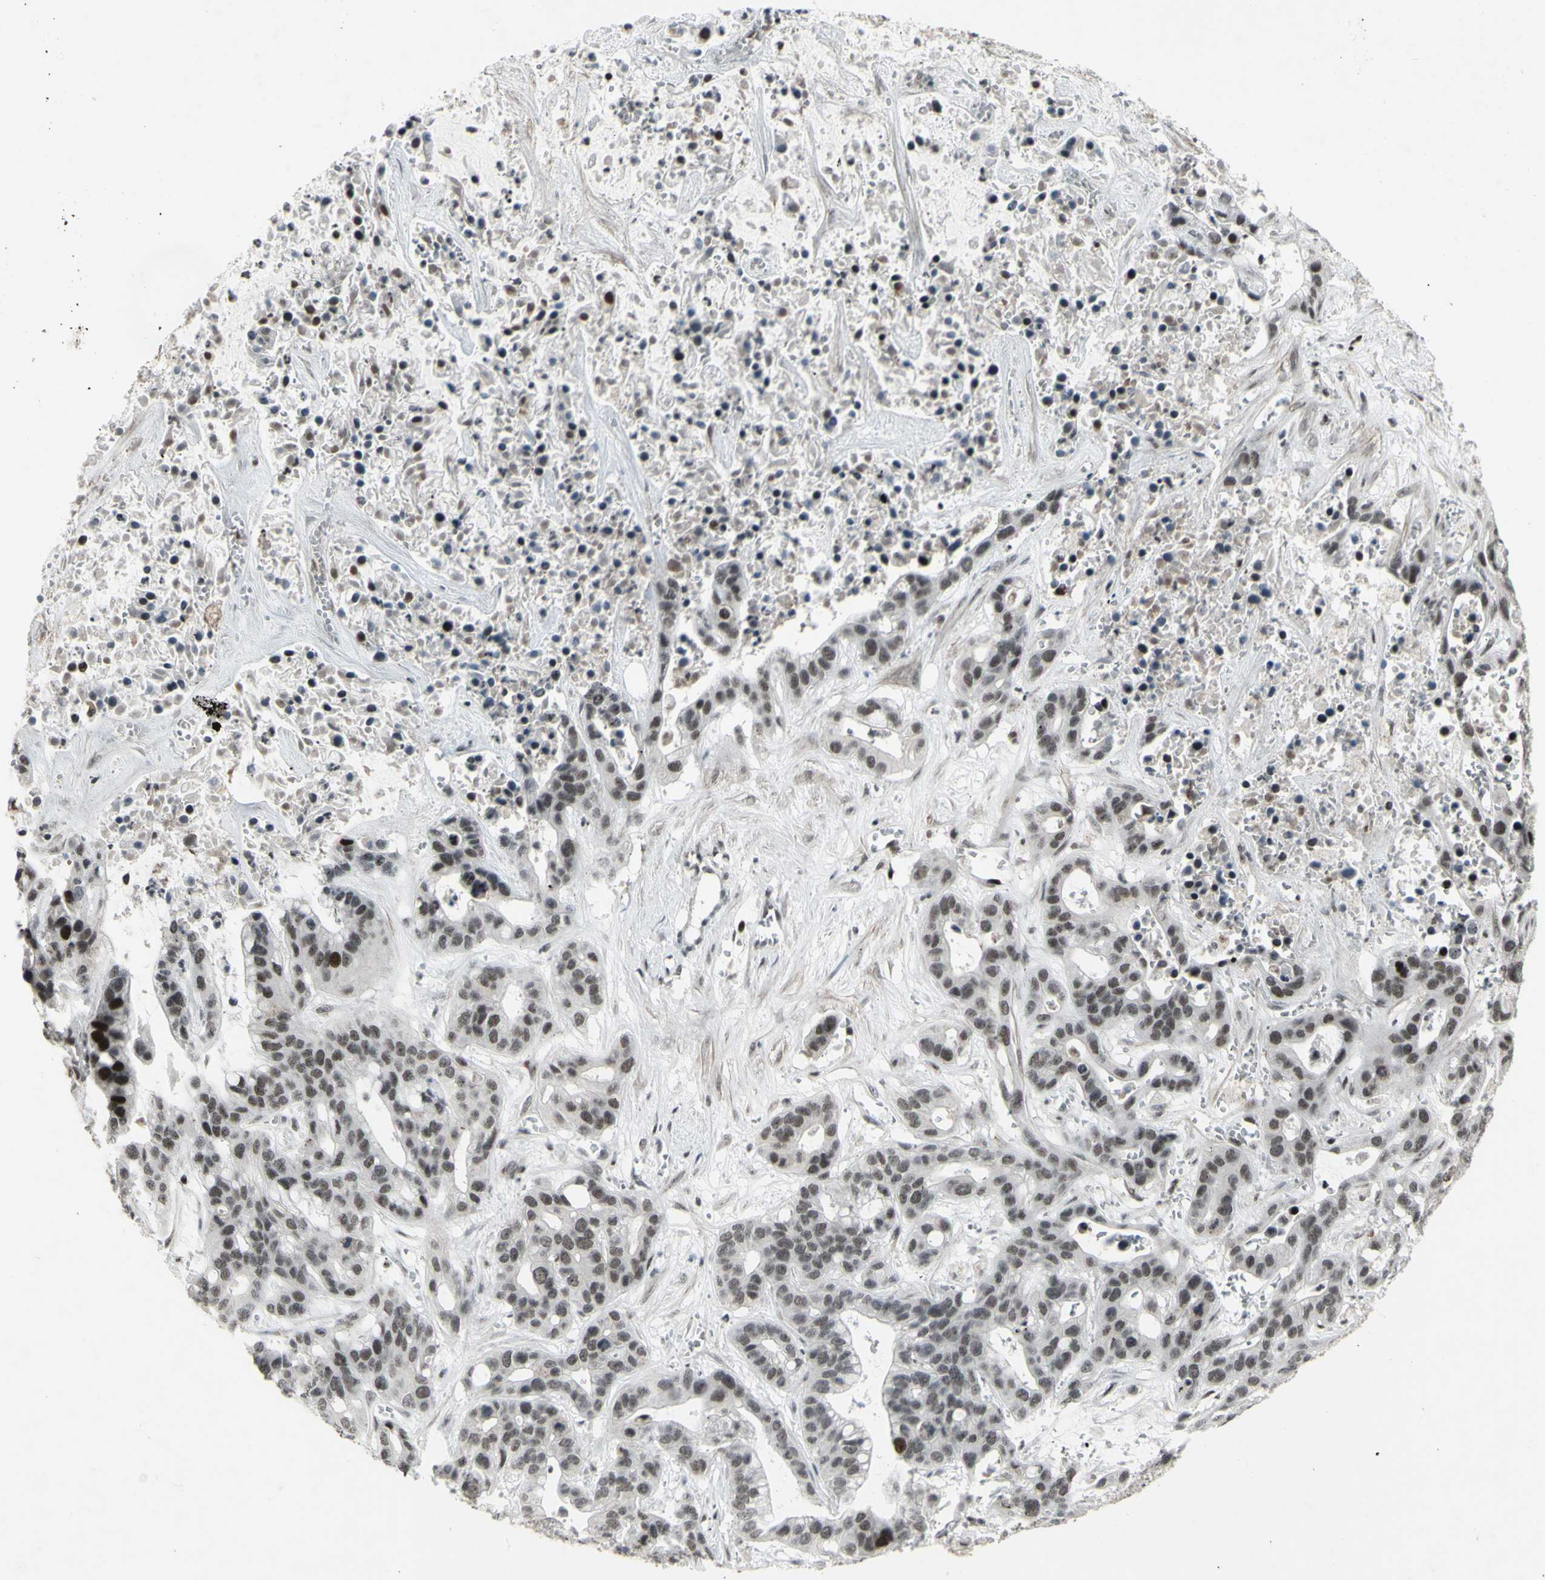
{"staining": {"intensity": "moderate", "quantity": "<25%", "location": "nuclear"}, "tissue": "liver cancer", "cell_type": "Tumor cells", "image_type": "cancer", "snomed": [{"axis": "morphology", "description": "Cholangiocarcinoma"}, {"axis": "topography", "description": "Liver"}], "caption": "This is a photomicrograph of immunohistochemistry (IHC) staining of liver cancer (cholangiocarcinoma), which shows moderate positivity in the nuclear of tumor cells.", "gene": "SUPT6H", "patient": {"sex": "female", "age": 65}}